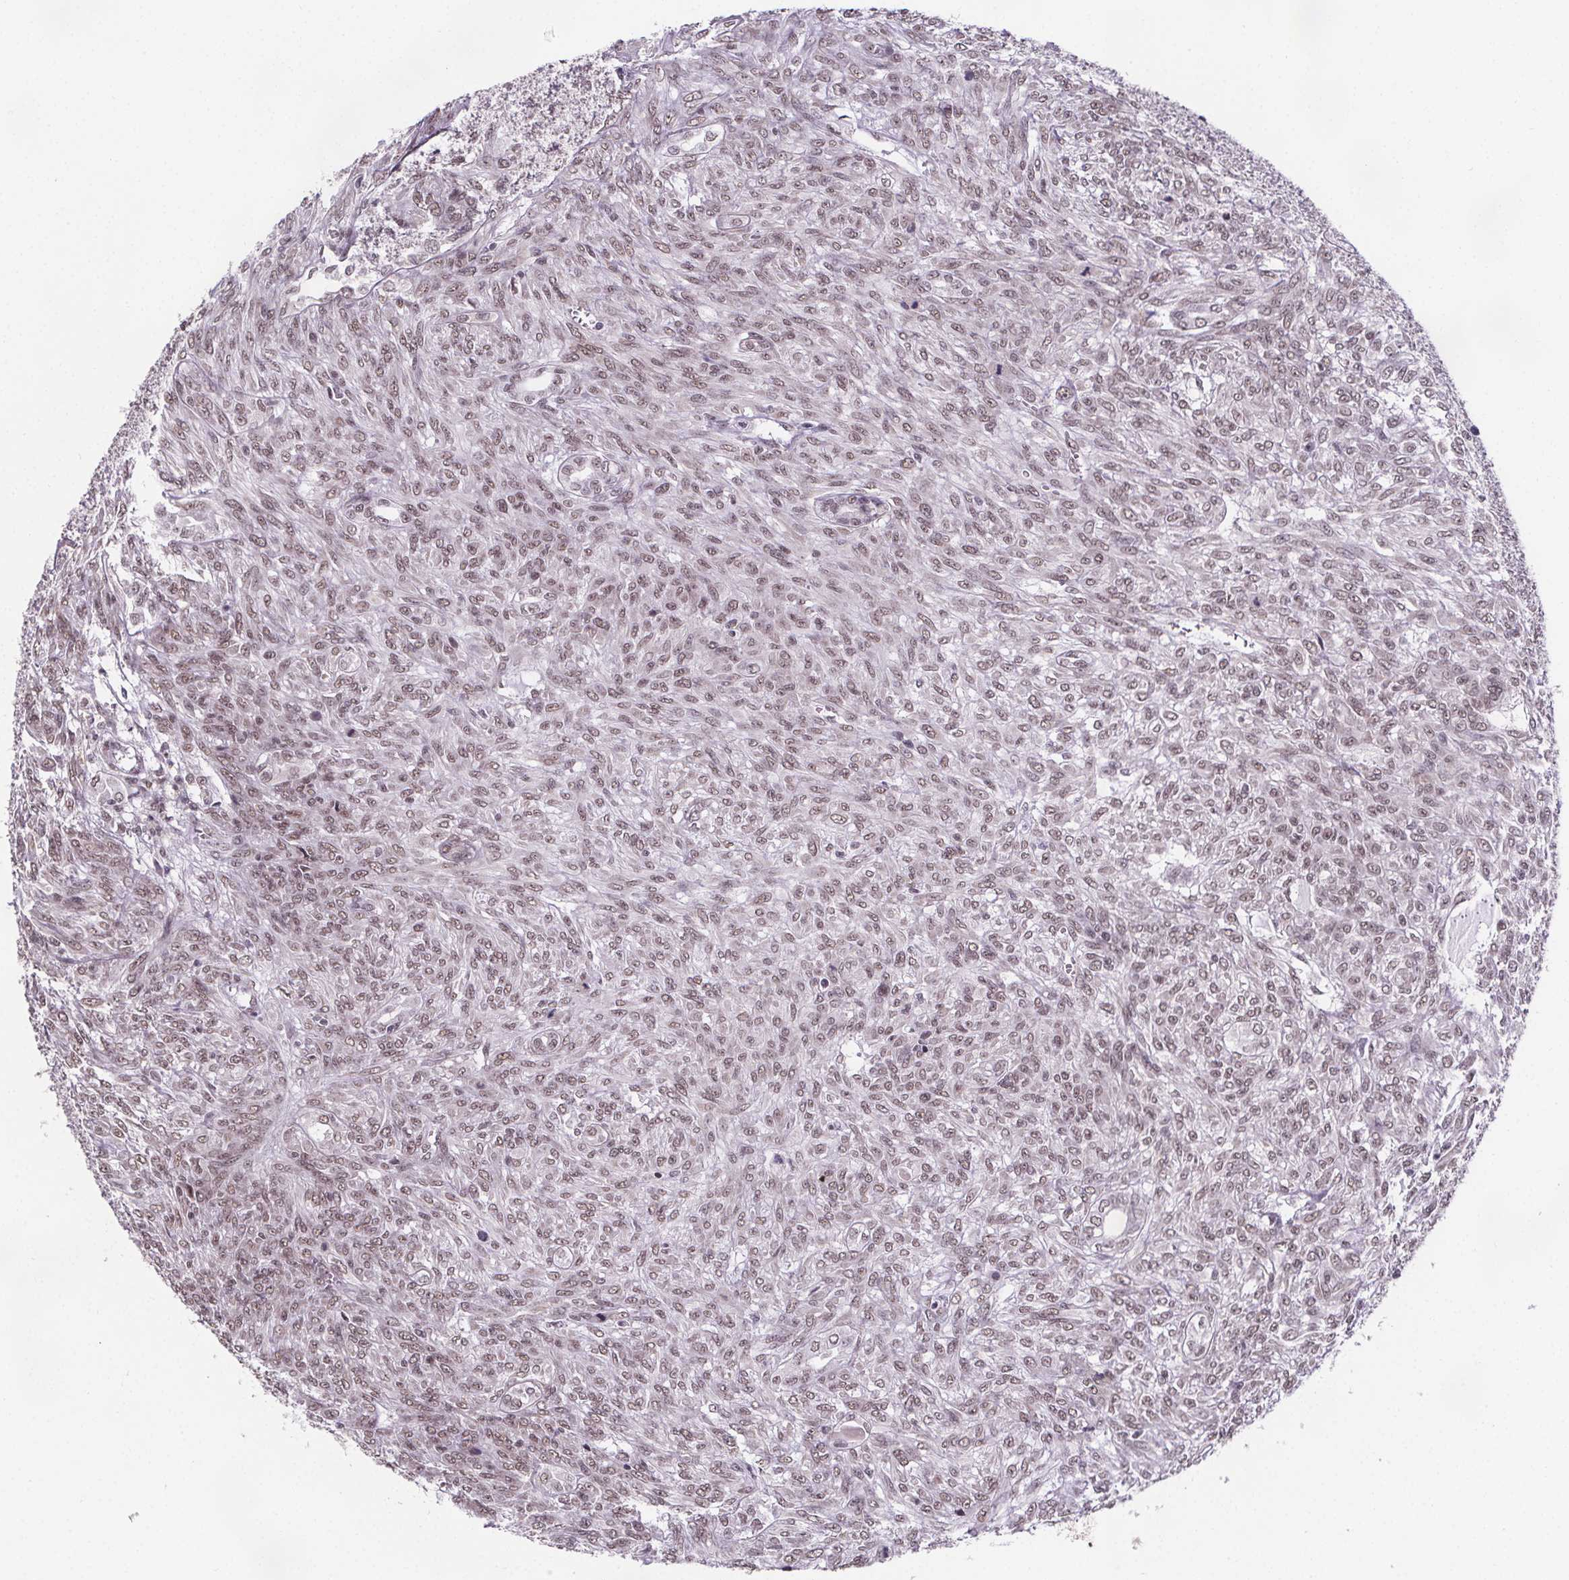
{"staining": {"intensity": "moderate", "quantity": ">75%", "location": "nuclear"}, "tissue": "renal cancer", "cell_type": "Tumor cells", "image_type": "cancer", "snomed": [{"axis": "morphology", "description": "Adenocarcinoma, NOS"}, {"axis": "topography", "description": "Kidney"}], "caption": "This histopathology image exhibits renal cancer (adenocarcinoma) stained with immunohistochemistry (IHC) to label a protein in brown. The nuclear of tumor cells show moderate positivity for the protein. Nuclei are counter-stained blue.", "gene": "ZNF572", "patient": {"sex": "male", "age": 58}}